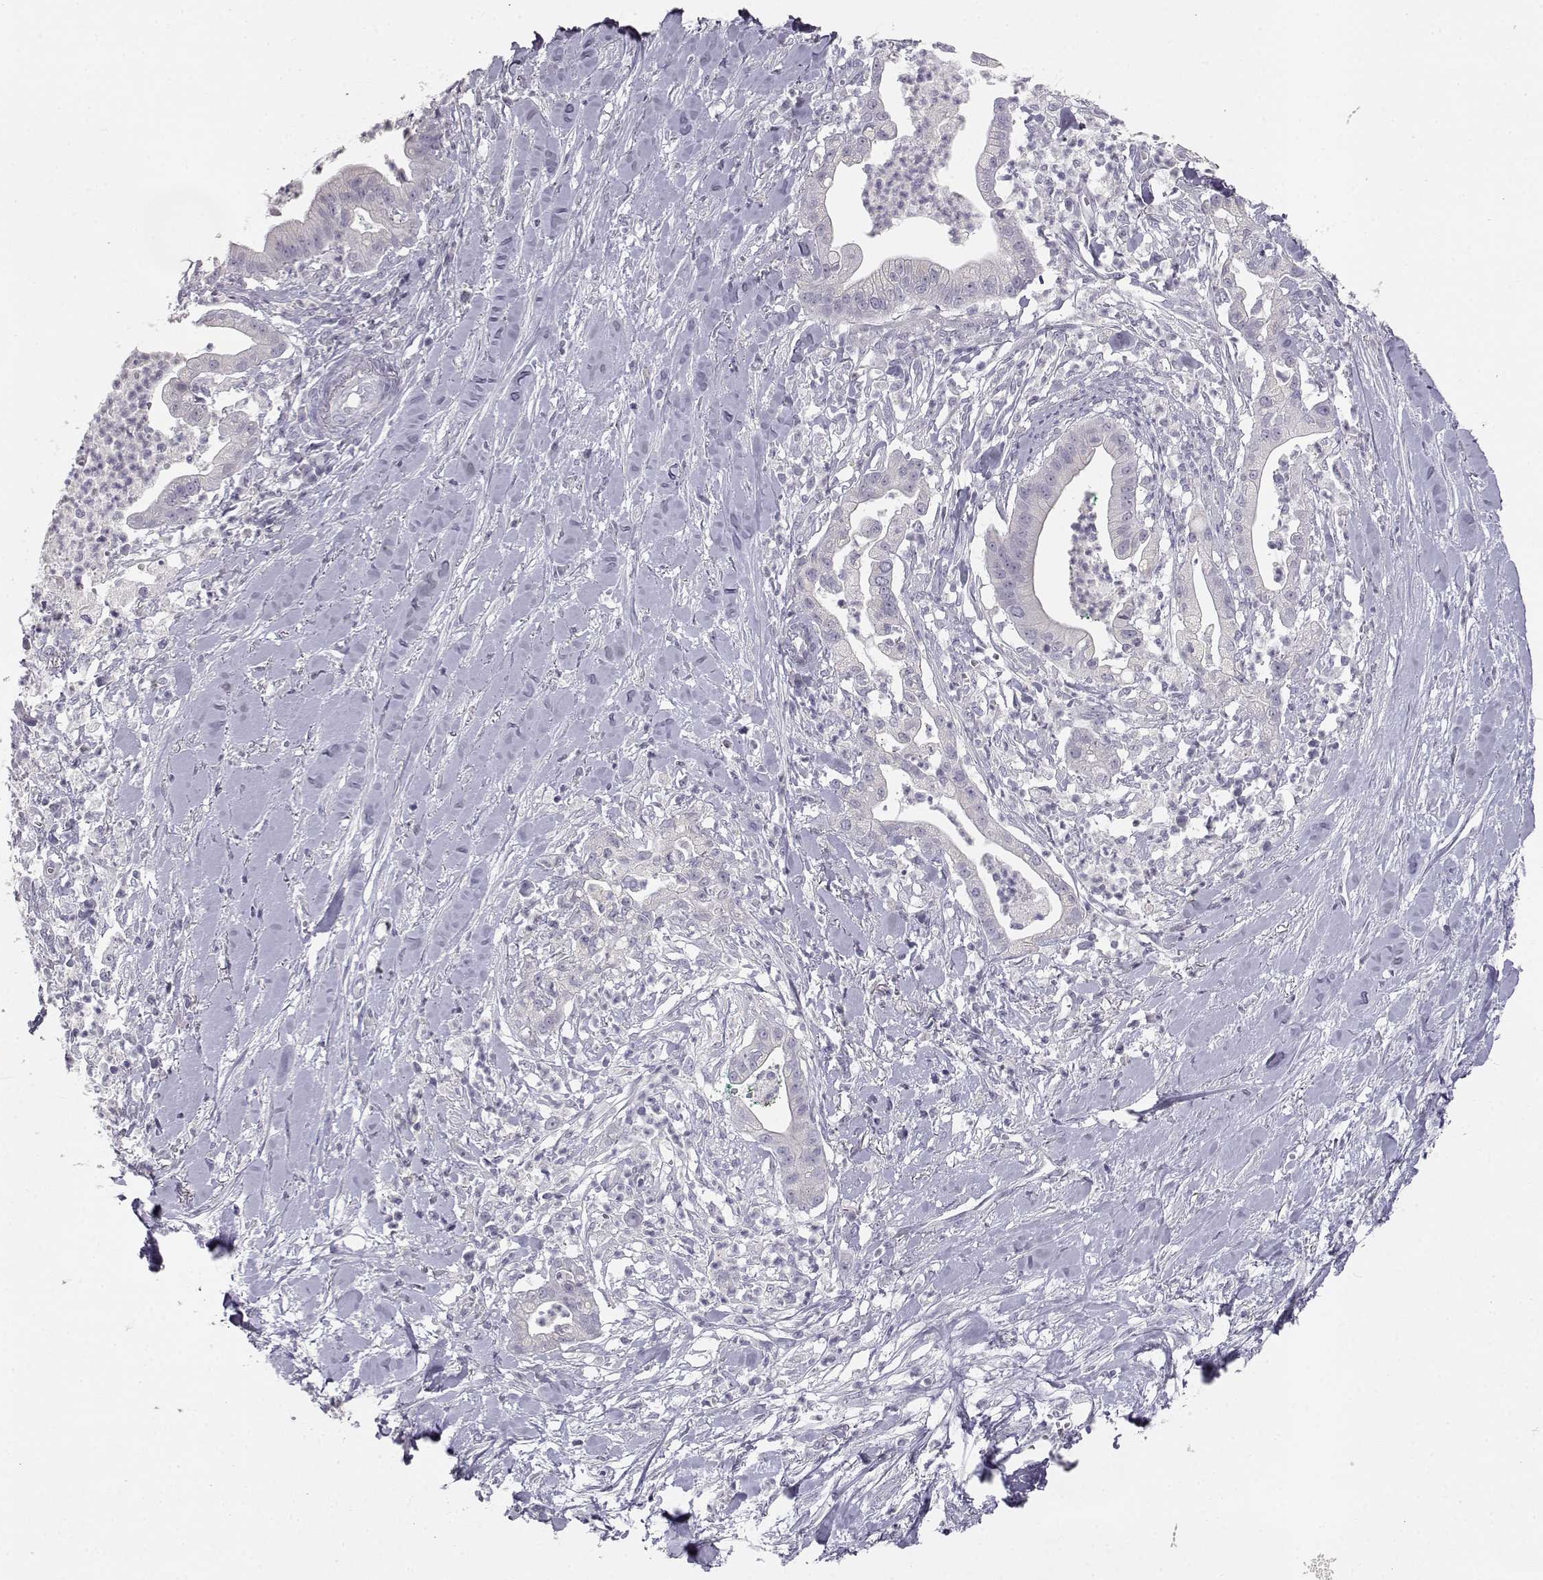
{"staining": {"intensity": "negative", "quantity": "none", "location": "none"}, "tissue": "pancreatic cancer", "cell_type": "Tumor cells", "image_type": "cancer", "snomed": [{"axis": "morphology", "description": "Normal tissue, NOS"}, {"axis": "morphology", "description": "Adenocarcinoma, NOS"}, {"axis": "topography", "description": "Lymph node"}, {"axis": "topography", "description": "Pancreas"}], "caption": "DAB (3,3'-diaminobenzidine) immunohistochemical staining of adenocarcinoma (pancreatic) demonstrates no significant staining in tumor cells. (IHC, brightfield microscopy, high magnification).", "gene": "MYCBPAP", "patient": {"sex": "female", "age": 58}}